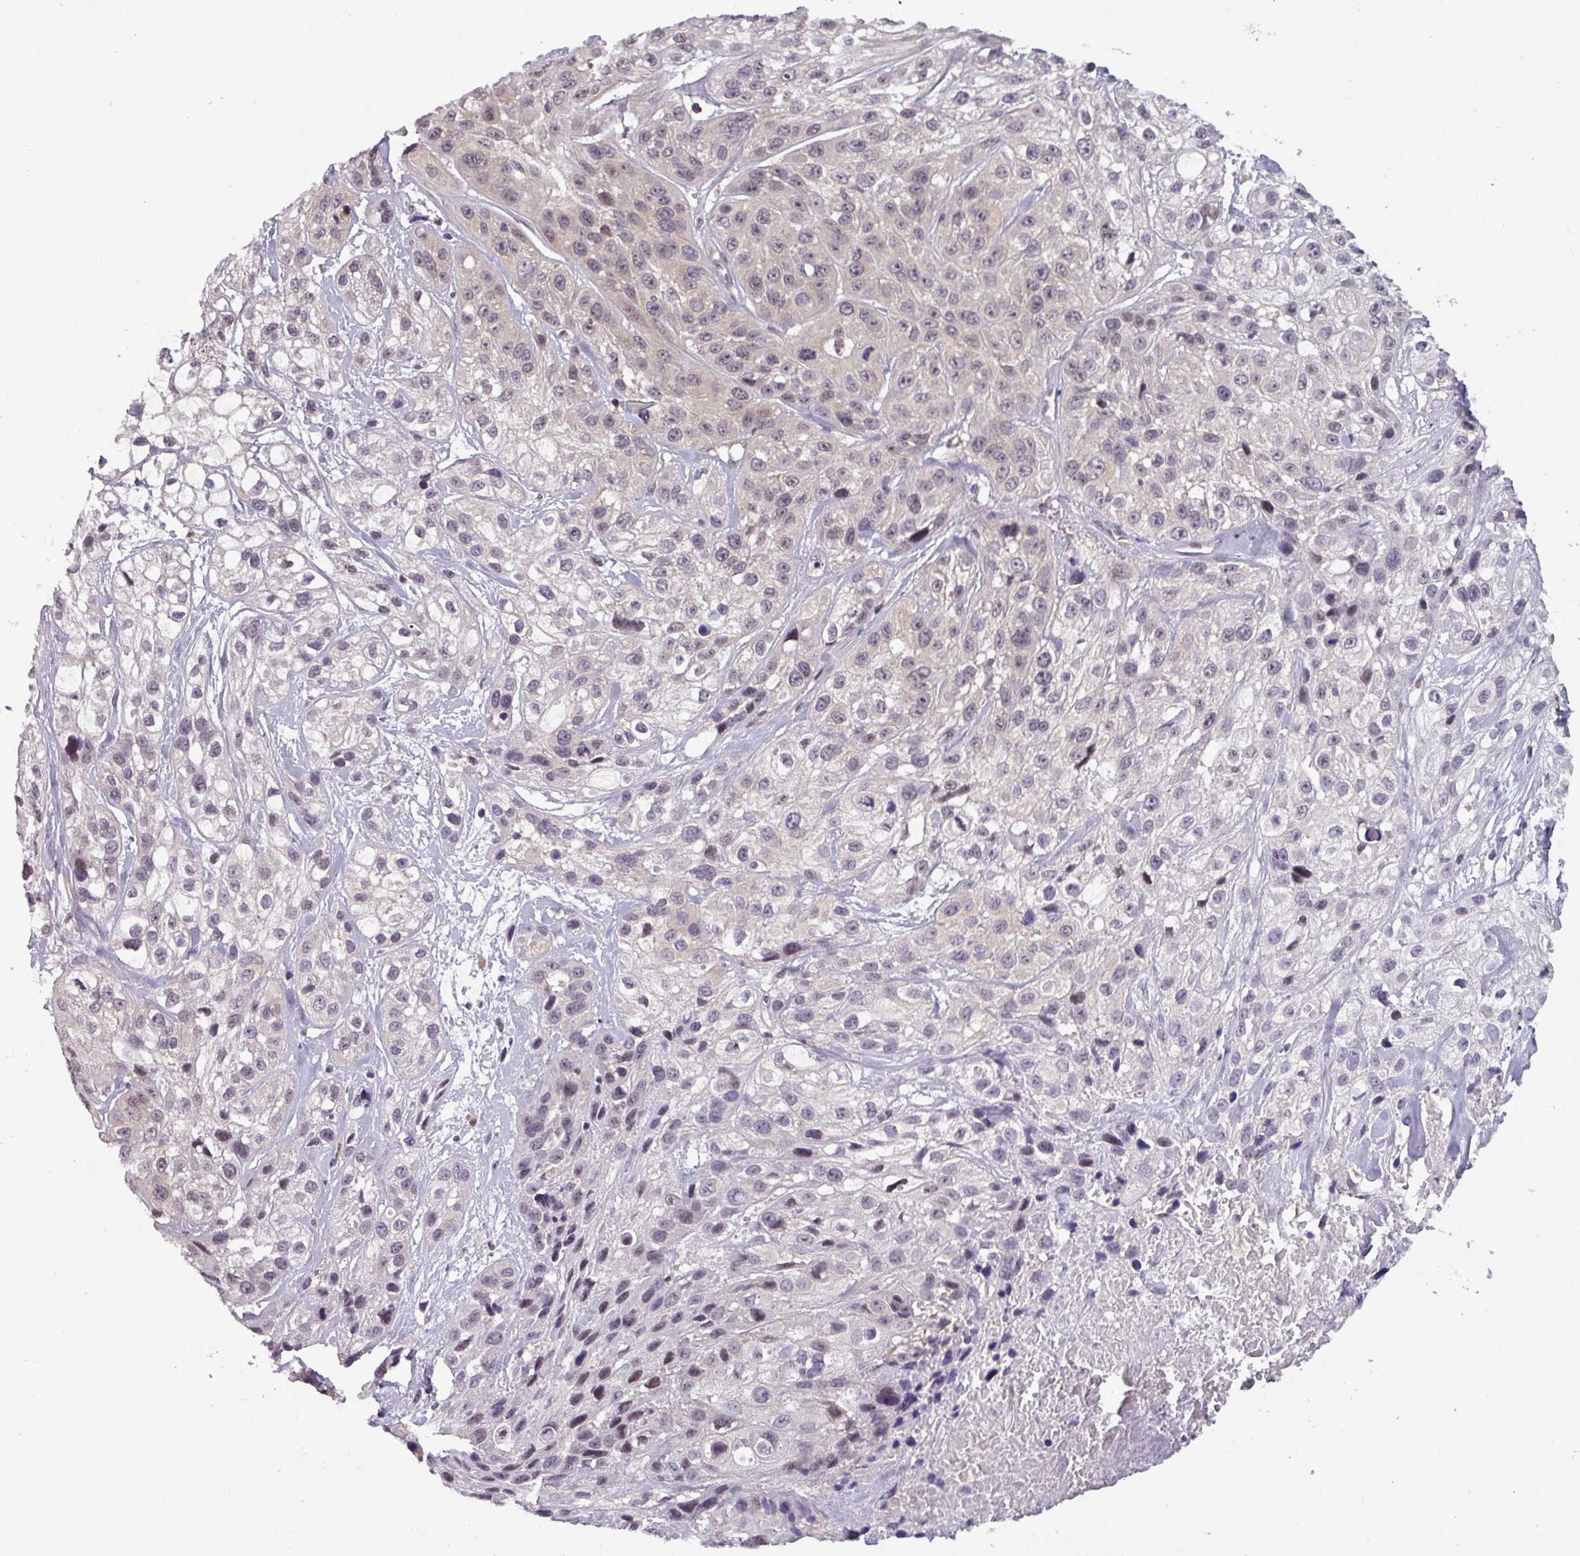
{"staining": {"intensity": "moderate", "quantity": "<25%", "location": "nuclear"}, "tissue": "skin cancer", "cell_type": "Tumor cells", "image_type": "cancer", "snomed": [{"axis": "morphology", "description": "Squamous cell carcinoma, NOS"}, {"axis": "topography", "description": "Skin"}], "caption": "Skin cancer (squamous cell carcinoma) stained for a protein exhibits moderate nuclear positivity in tumor cells.", "gene": "NPFFR1", "patient": {"sex": "male", "age": 82}}